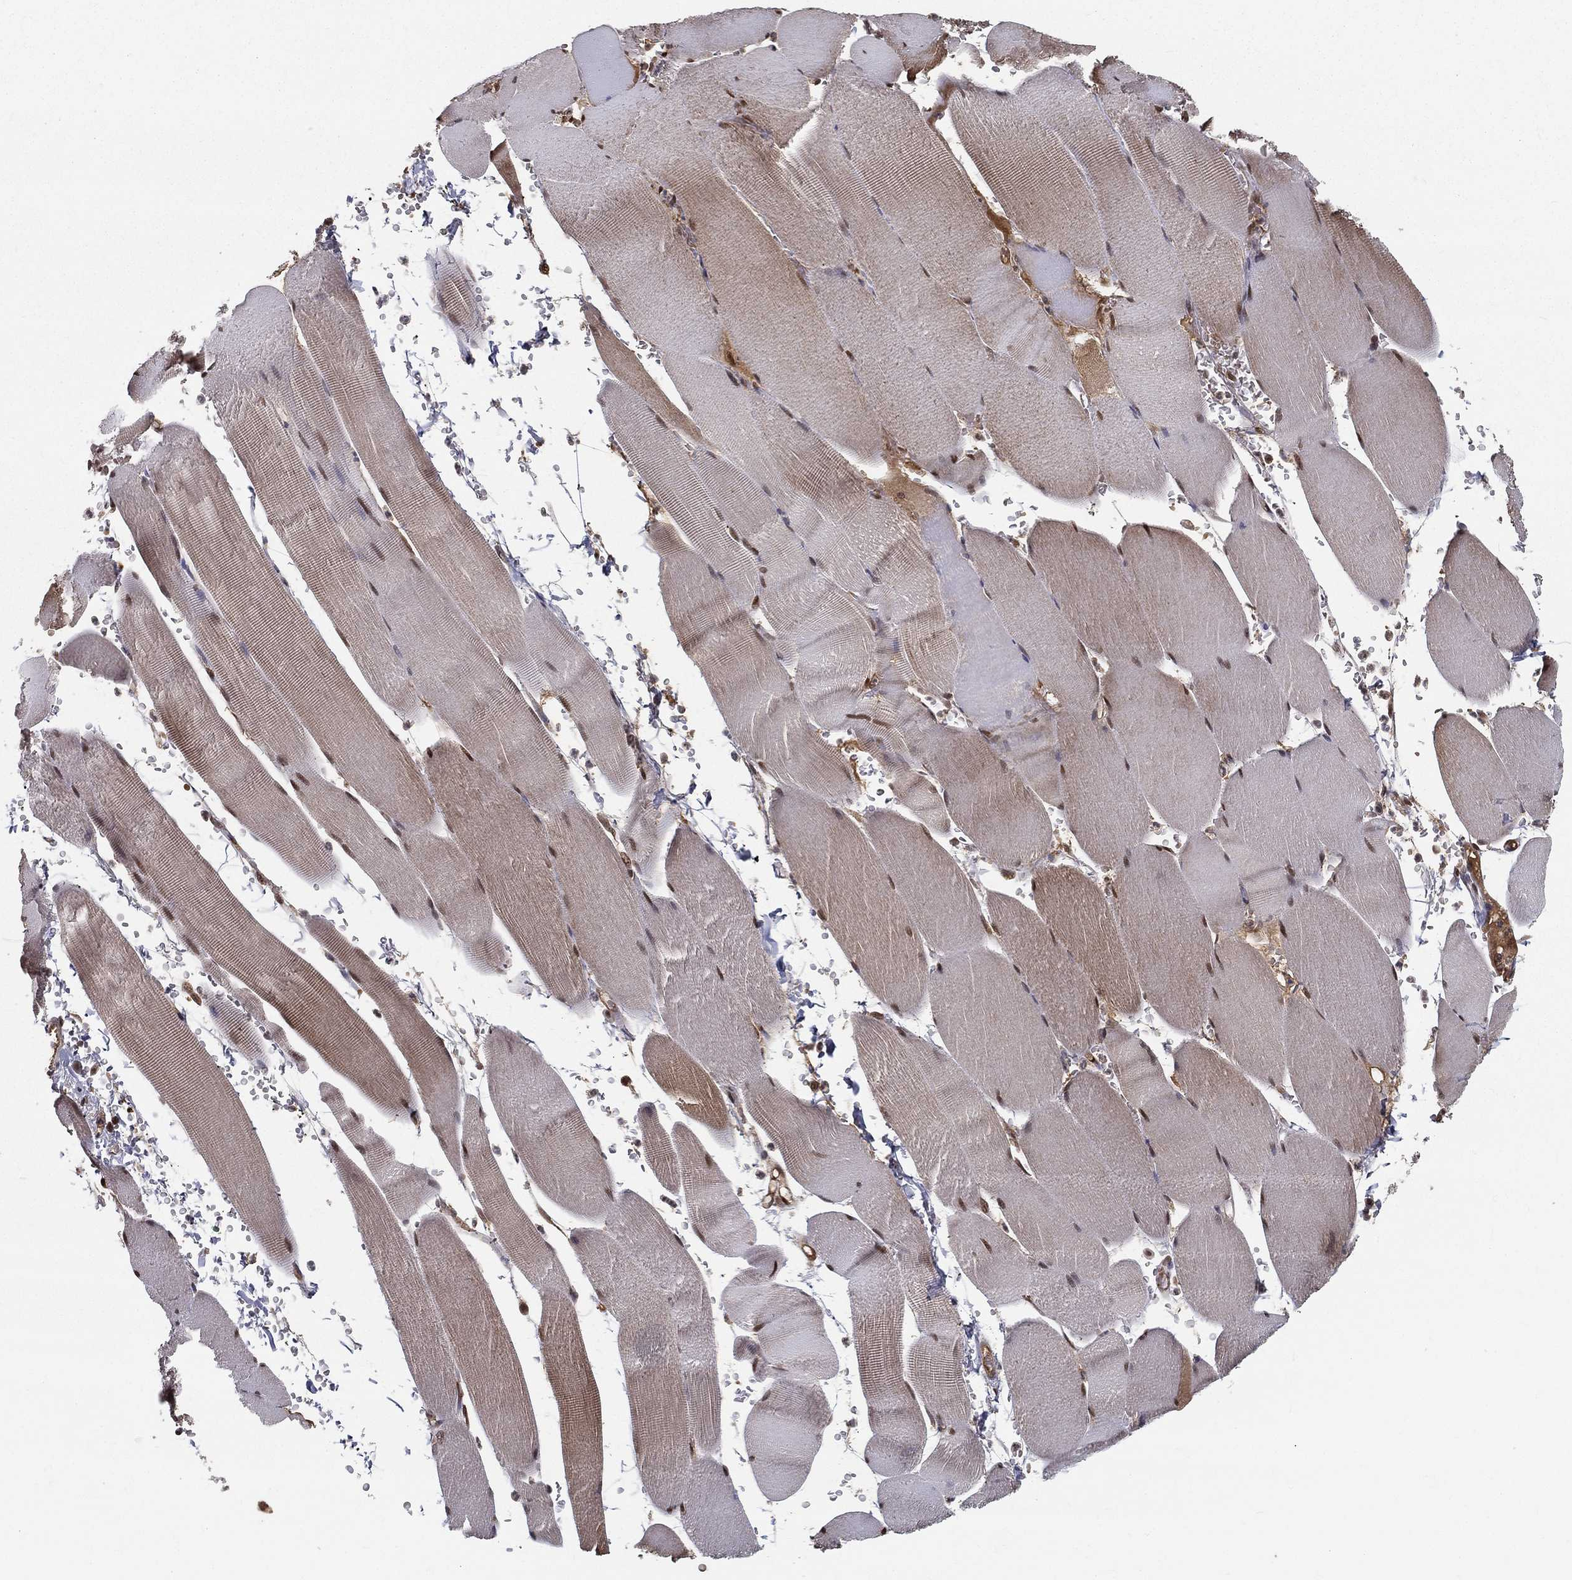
{"staining": {"intensity": "moderate", "quantity": "<25%", "location": "nuclear"}, "tissue": "skeletal muscle", "cell_type": "Myocytes", "image_type": "normal", "snomed": [{"axis": "morphology", "description": "Normal tissue, NOS"}, {"axis": "topography", "description": "Skeletal muscle"}], "caption": "Immunohistochemistry histopathology image of benign skeletal muscle stained for a protein (brown), which displays low levels of moderate nuclear positivity in about <25% of myocytes.", "gene": "SLC6A6", "patient": {"sex": "male", "age": 56}}